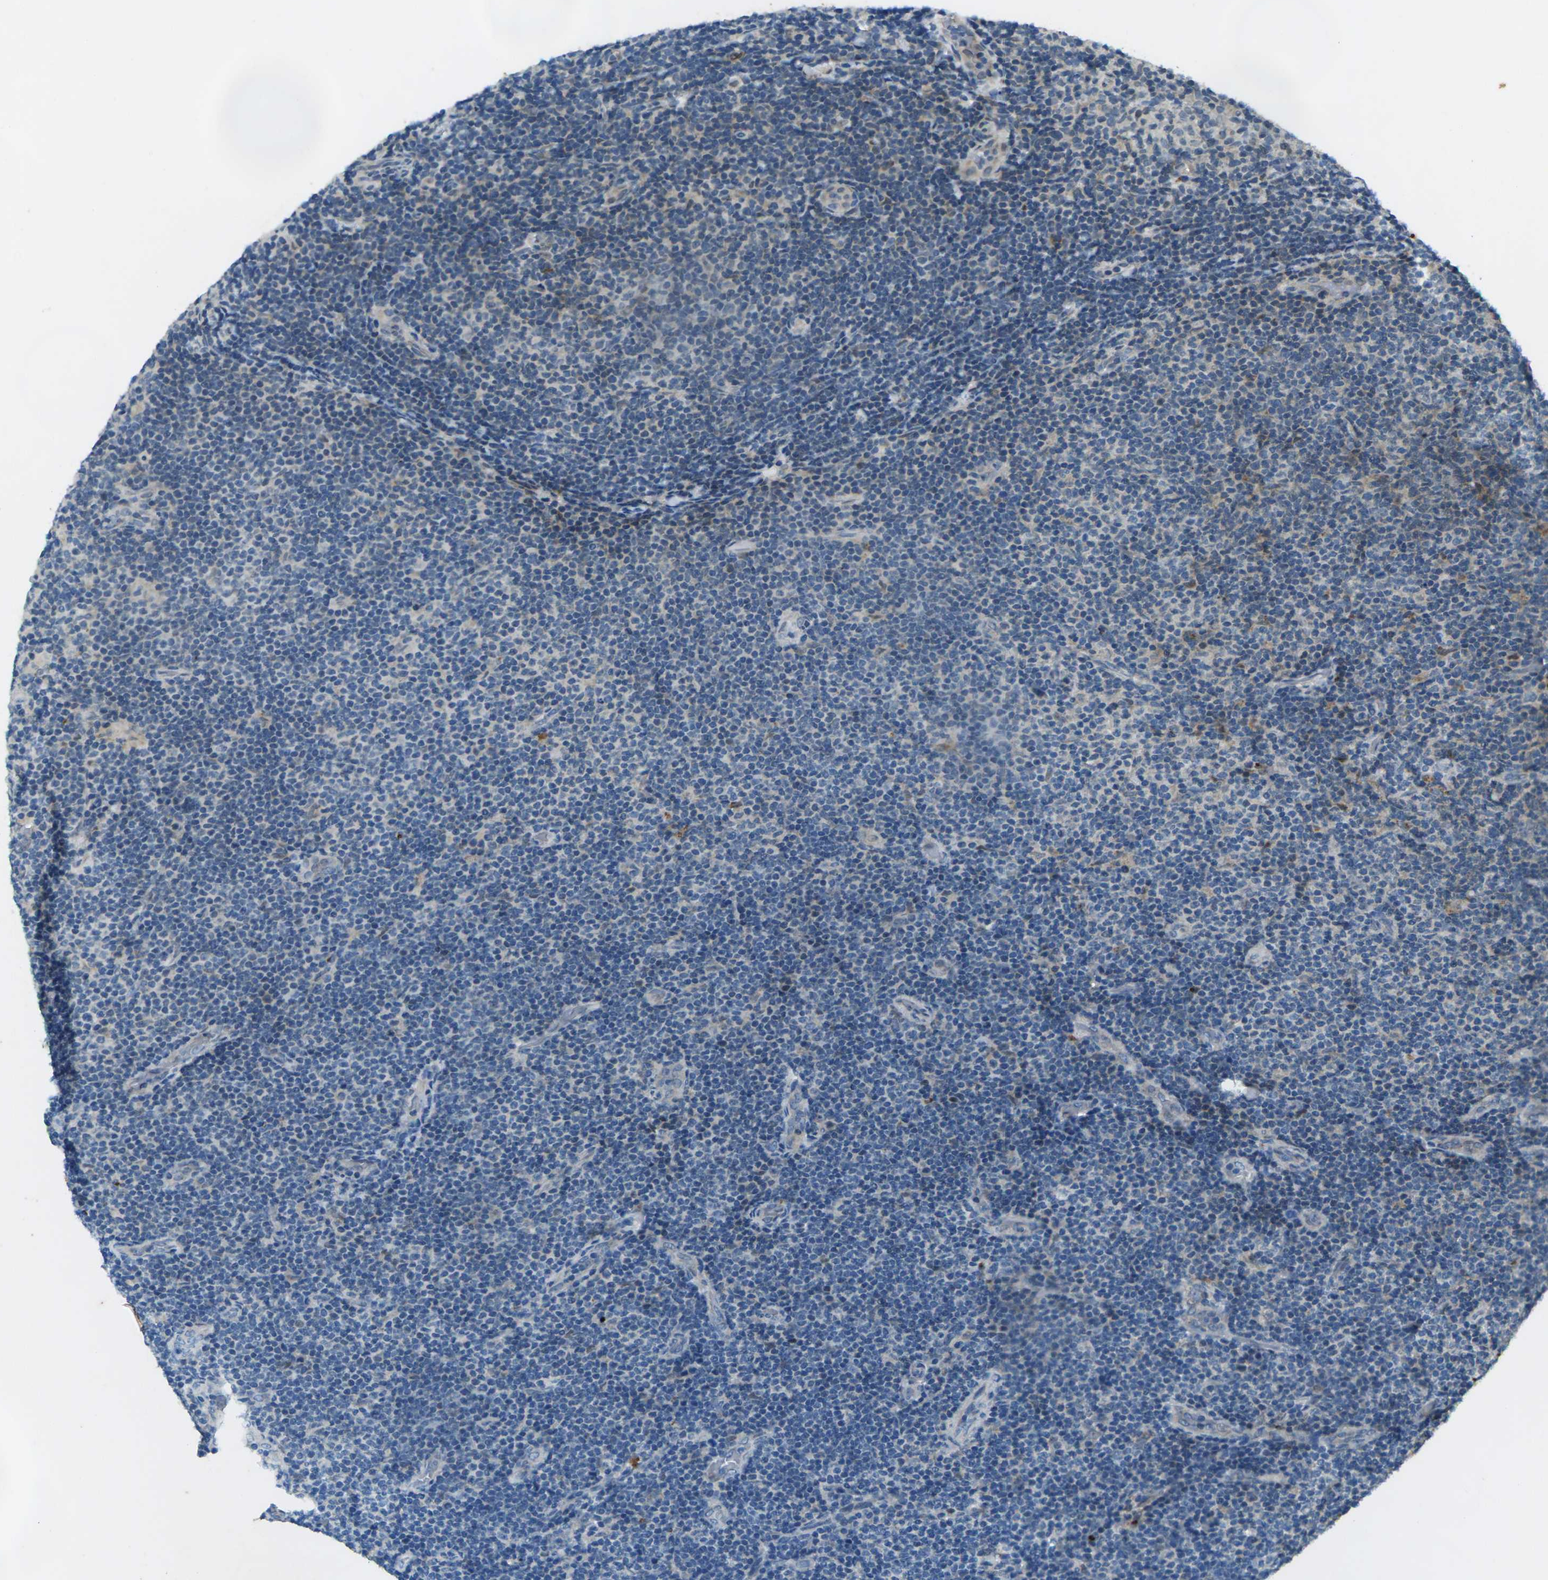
{"staining": {"intensity": "negative", "quantity": "none", "location": "none"}, "tissue": "lymphoma", "cell_type": "Tumor cells", "image_type": "cancer", "snomed": [{"axis": "morphology", "description": "Malignant lymphoma, non-Hodgkin's type, Low grade"}, {"axis": "topography", "description": "Lymph node"}], "caption": "IHC photomicrograph of neoplastic tissue: lymphoma stained with DAB (3,3'-diaminobenzidine) demonstrates no significant protein positivity in tumor cells.", "gene": "SIGLEC14", "patient": {"sex": "male", "age": 83}}